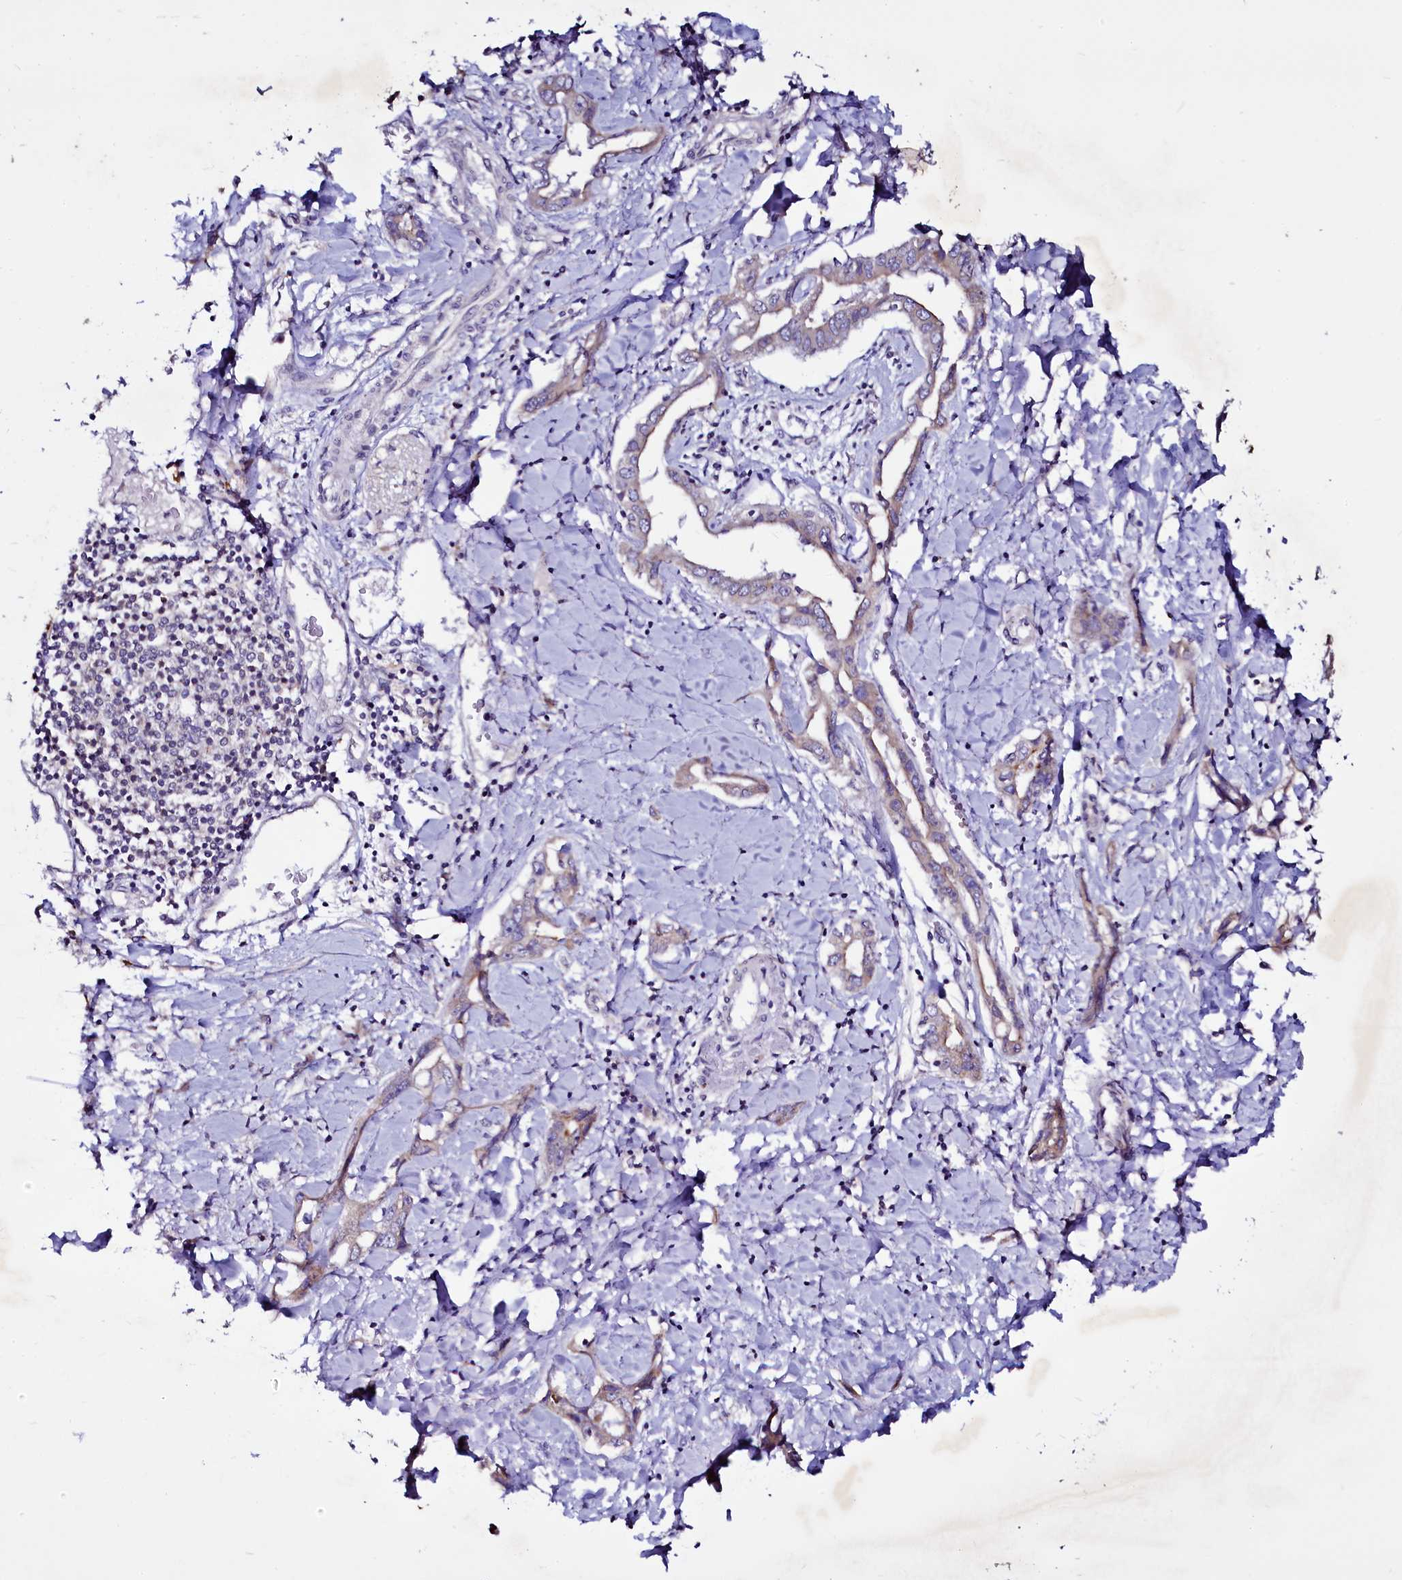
{"staining": {"intensity": "weak", "quantity": "<25%", "location": "cytoplasmic/membranous"}, "tissue": "liver cancer", "cell_type": "Tumor cells", "image_type": "cancer", "snomed": [{"axis": "morphology", "description": "Cholangiocarcinoma"}, {"axis": "topography", "description": "Liver"}], "caption": "The immunohistochemistry photomicrograph has no significant staining in tumor cells of liver cancer (cholangiocarcinoma) tissue.", "gene": "SELENOT", "patient": {"sex": "male", "age": 59}}